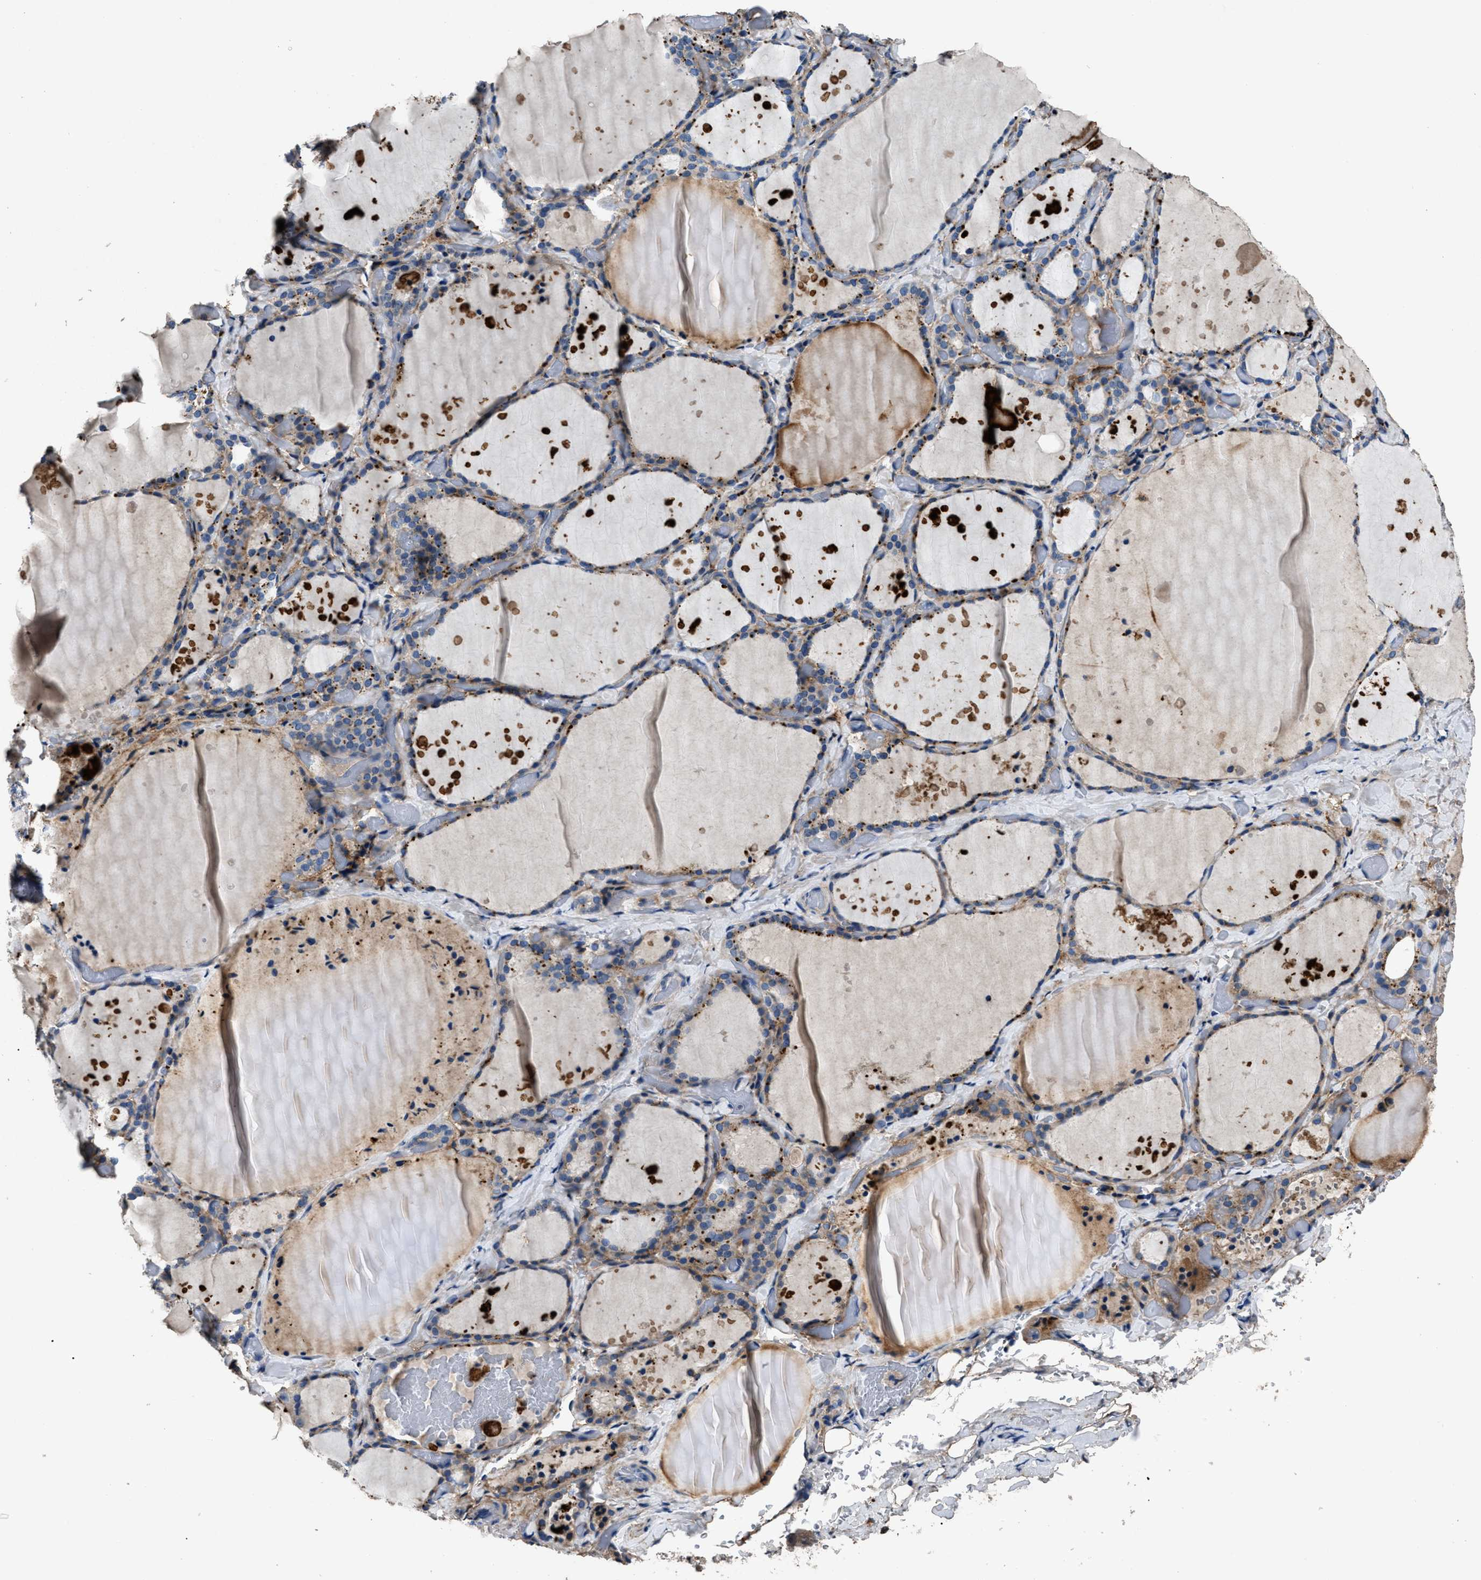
{"staining": {"intensity": "moderate", "quantity": "25%-75%", "location": "cytoplasmic/membranous"}, "tissue": "thyroid gland", "cell_type": "Glandular cells", "image_type": "normal", "snomed": [{"axis": "morphology", "description": "Normal tissue, NOS"}, {"axis": "topography", "description": "Thyroid gland"}], "caption": "Thyroid gland stained with DAB (3,3'-diaminobenzidine) immunohistochemistry (IHC) exhibits medium levels of moderate cytoplasmic/membranous expression in about 25%-75% of glandular cells. (DAB = brown stain, brightfield microscopy at high magnification).", "gene": "CD276", "patient": {"sex": "female", "age": 44}}